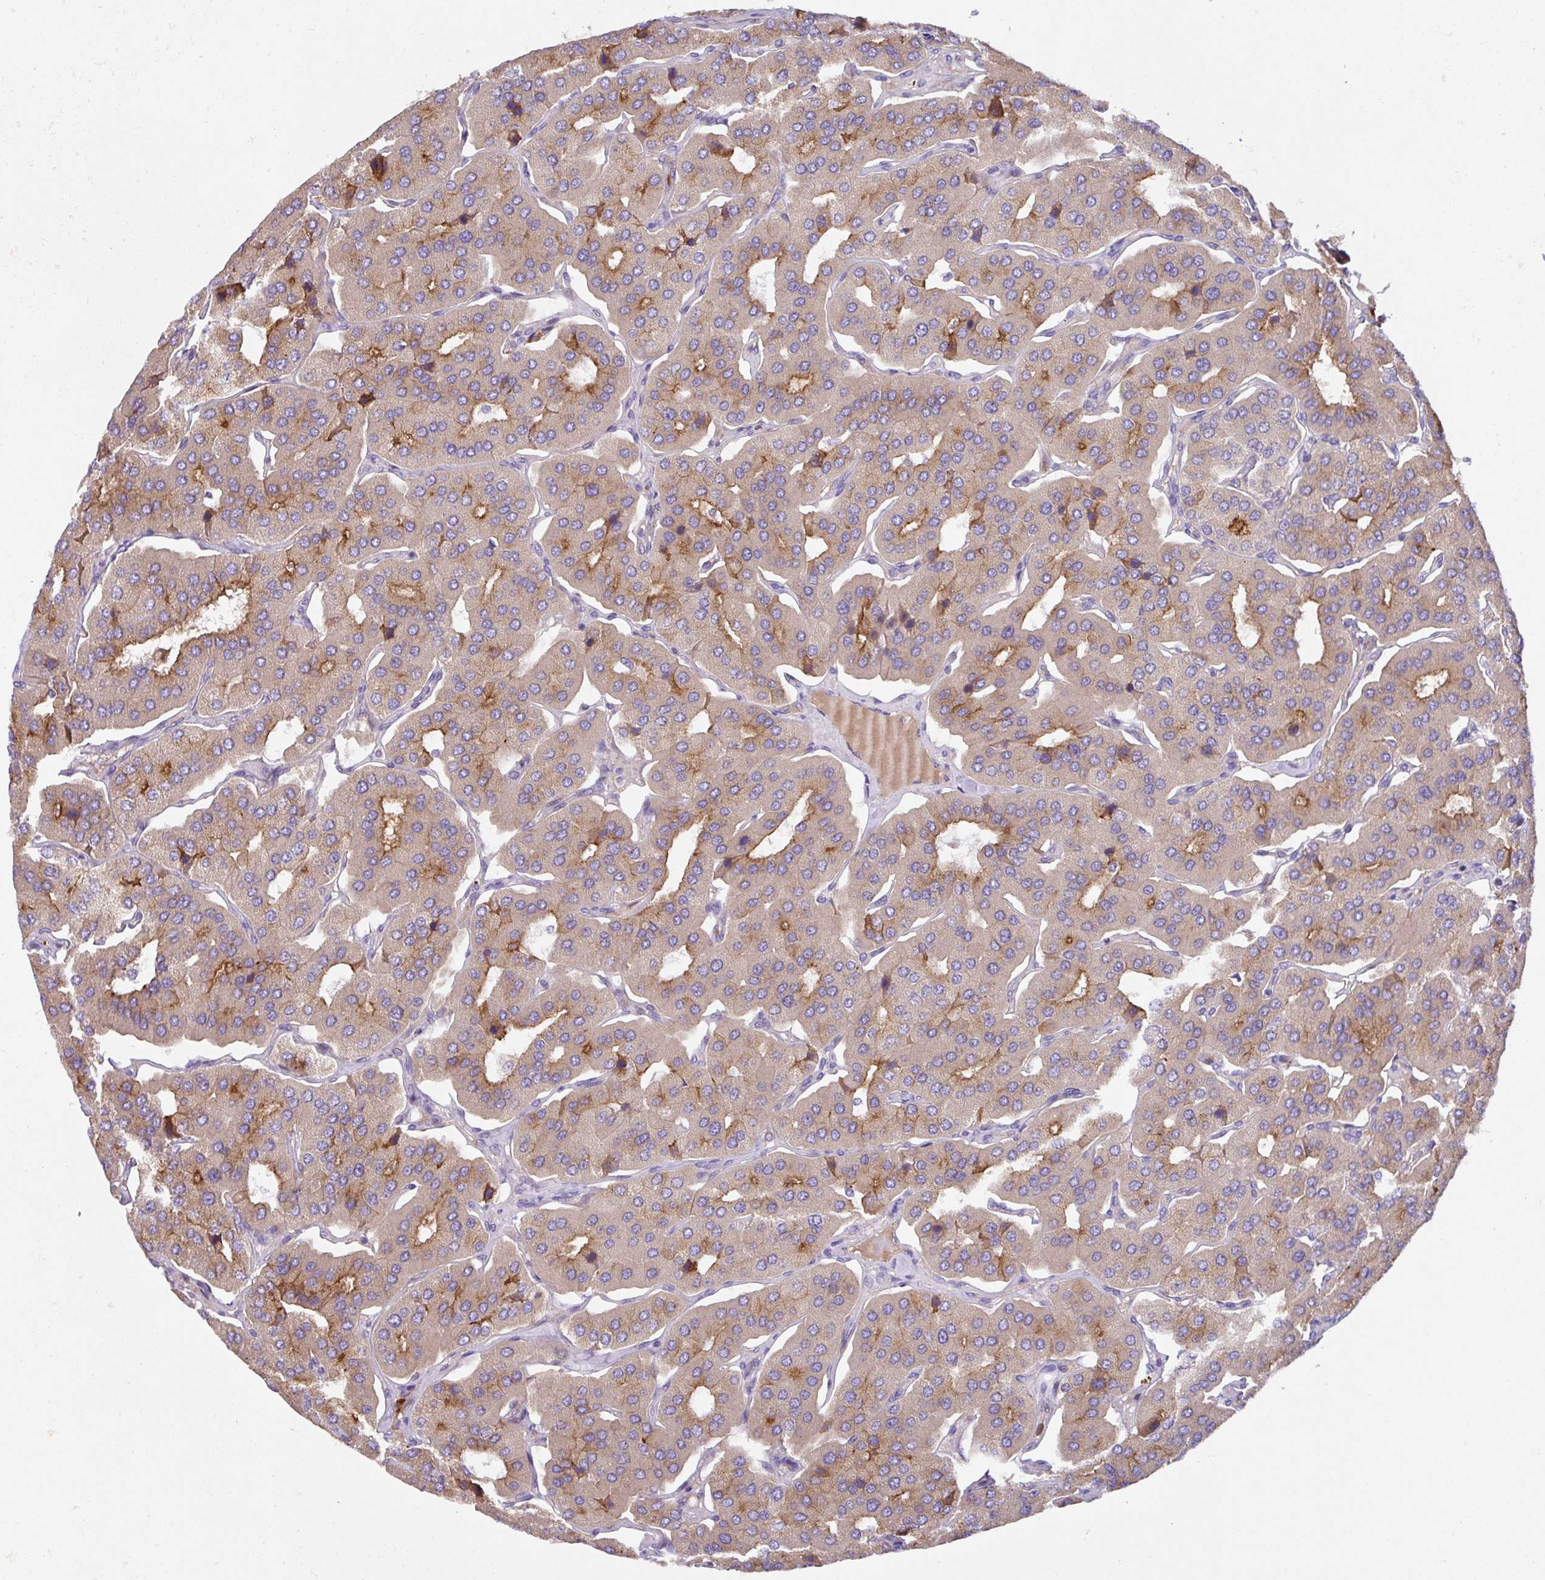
{"staining": {"intensity": "moderate", "quantity": "25%-75%", "location": "cytoplasmic/membranous"}, "tissue": "parathyroid gland", "cell_type": "Glandular cells", "image_type": "normal", "snomed": [{"axis": "morphology", "description": "Normal tissue, NOS"}, {"axis": "morphology", "description": "Adenoma, NOS"}, {"axis": "topography", "description": "Parathyroid gland"}], "caption": "About 25%-75% of glandular cells in benign parathyroid gland show moderate cytoplasmic/membranous protein staining as visualized by brown immunohistochemical staining.", "gene": "CRISP3", "patient": {"sex": "female", "age": 86}}